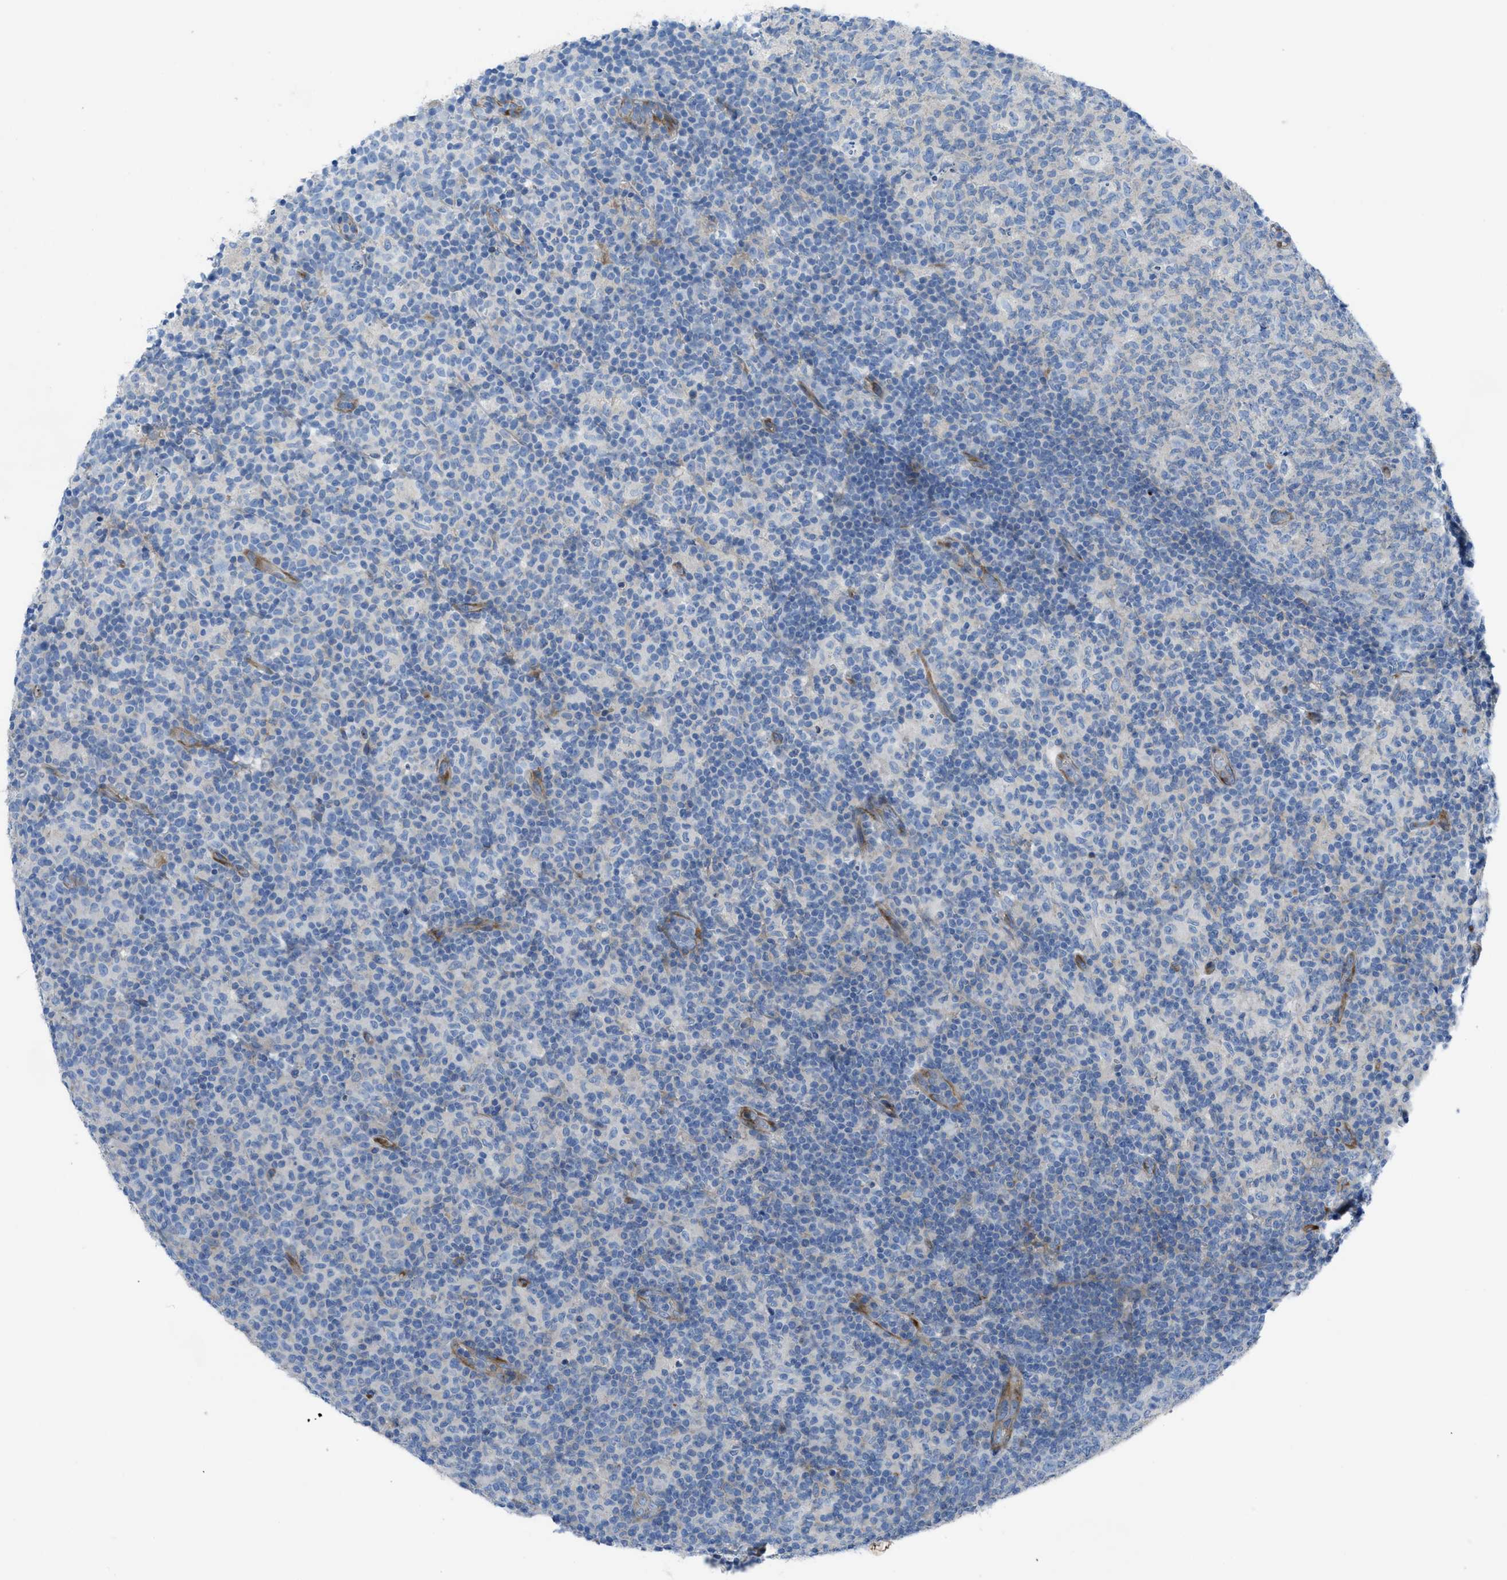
{"staining": {"intensity": "negative", "quantity": "none", "location": "none"}, "tissue": "lymph node", "cell_type": "Germinal center cells", "image_type": "normal", "snomed": [{"axis": "morphology", "description": "Normal tissue, NOS"}, {"axis": "morphology", "description": "Inflammation, NOS"}, {"axis": "topography", "description": "Lymph node"}], "caption": "Micrograph shows no significant protein positivity in germinal center cells of normal lymph node. The staining is performed using DAB (3,3'-diaminobenzidine) brown chromogen with nuclei counter-stained in using hematoxylin.", "gene": "KCNH7", "patient": {"sex": "male", "age": 55}}